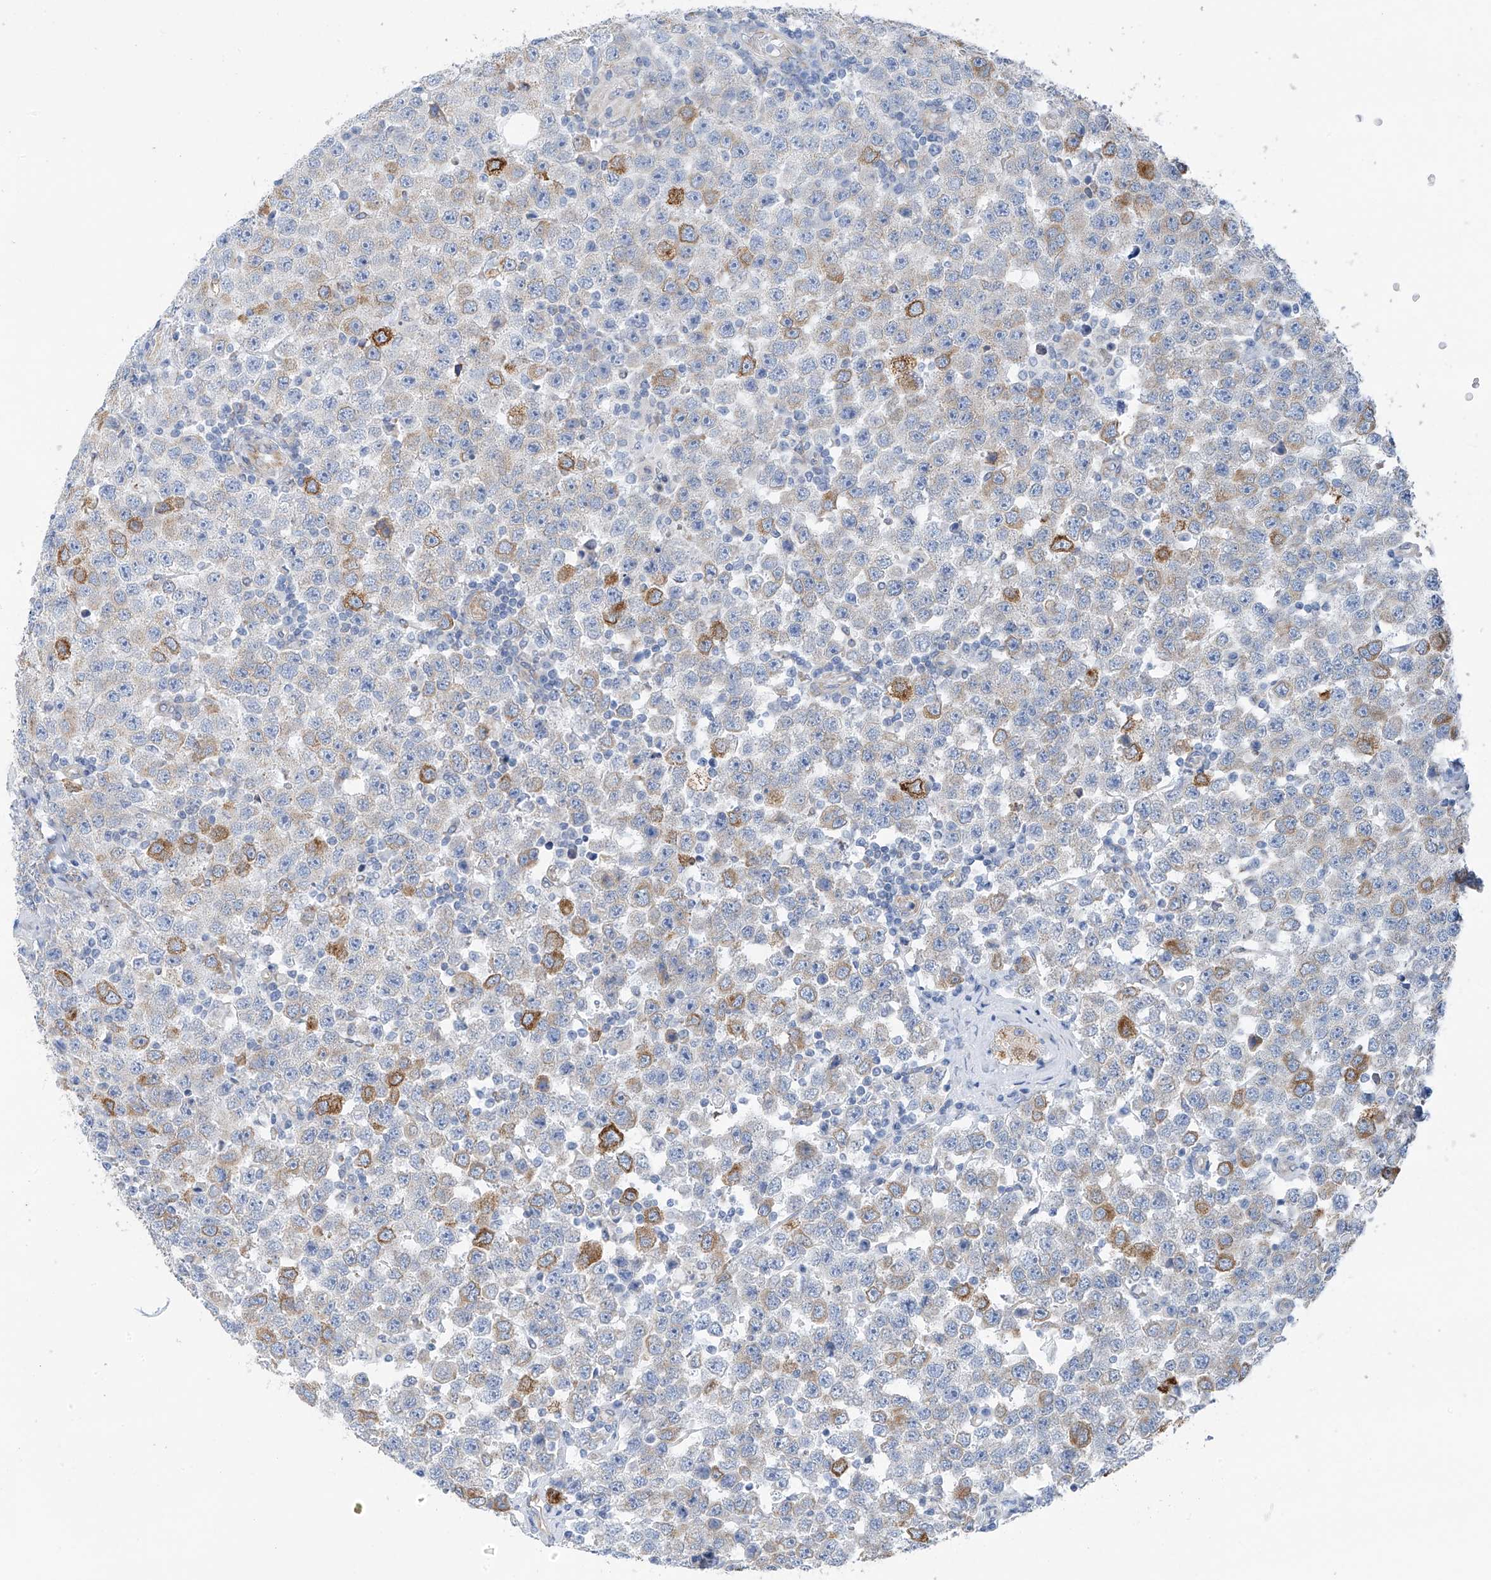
{"staining": {"intensity": "moderate", "quantity": "<25%", "location": "cytoplasmic/membranous"}, "tissue": "testis cancer", "cell_type": "Tumor cells", "image_type": "cancer", "snomed": [{"axis": "morphology", "description": "Seminoma, NOS"}, {"axis": "topography", "description": "Testis"}], "caption": "This micrograph displays immunohistochemistry staining of testis cancer (seminoma), with low moderate cytoplasmic/membranous expression in about <25% of tumor cells.", "gene": "RCN2", "patient": {"sex": "male", "age": 28}}